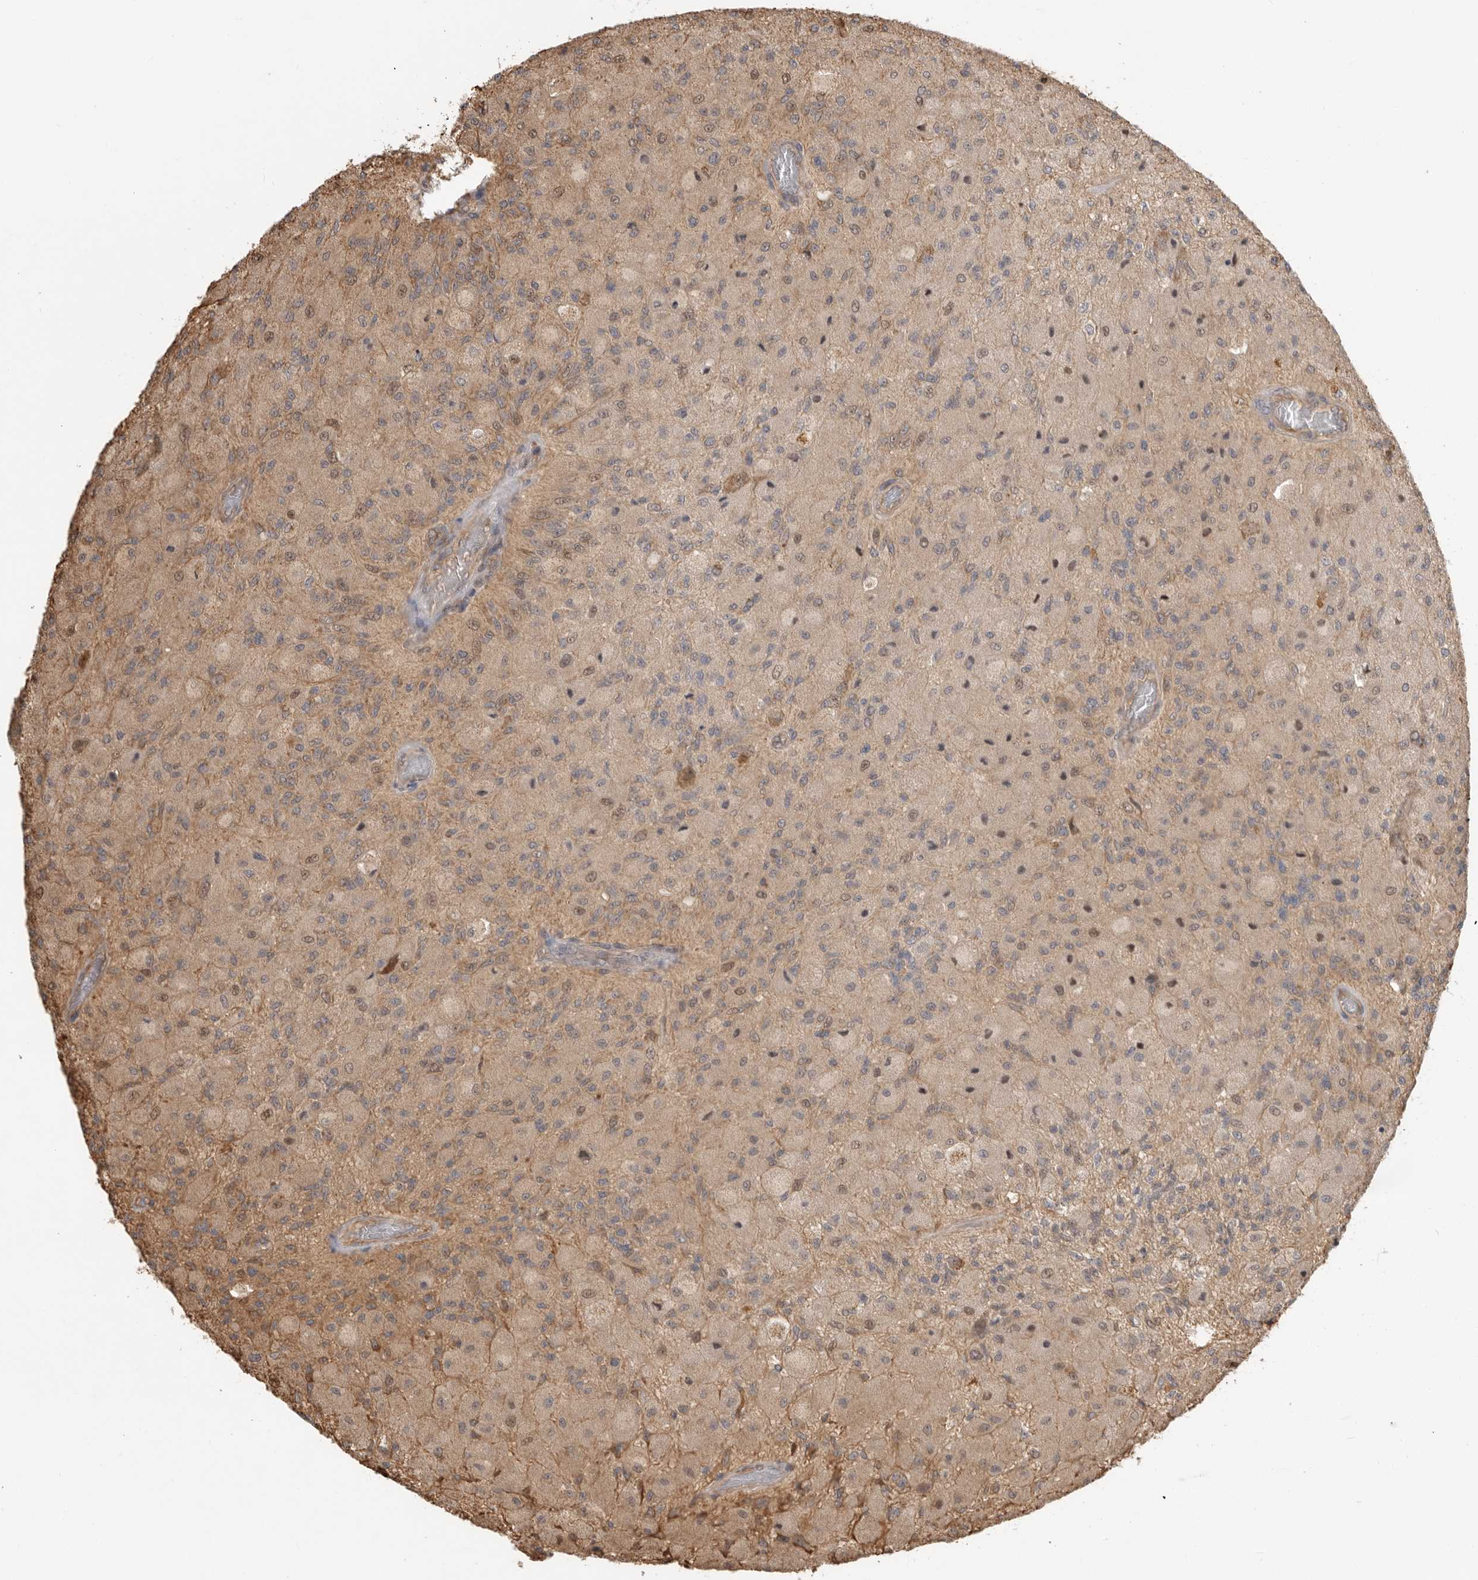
{"staining": {"intensity": "weak", "quantity": "25%-75%", "location": "nuclear"}, "tissue": "glioma", "cell_type": "Tumor cells", "image_type": "cancer", "snomed": [{"axis": "morphology", "description": "Normal tissue, NOS"}, {"axis": "morphology", "description": "Glioma, malignant, High grade"}, {"axis": "topography", "description": "Cerebral cortex"}], "caption": "Immunohistochemical staining of malignant glioma (high-grade) shows weak nuclear protein expression in about 25%-75% of tumor cells.", "gene": "DPH7", "patient": {"sex": "male", "age": 77}}